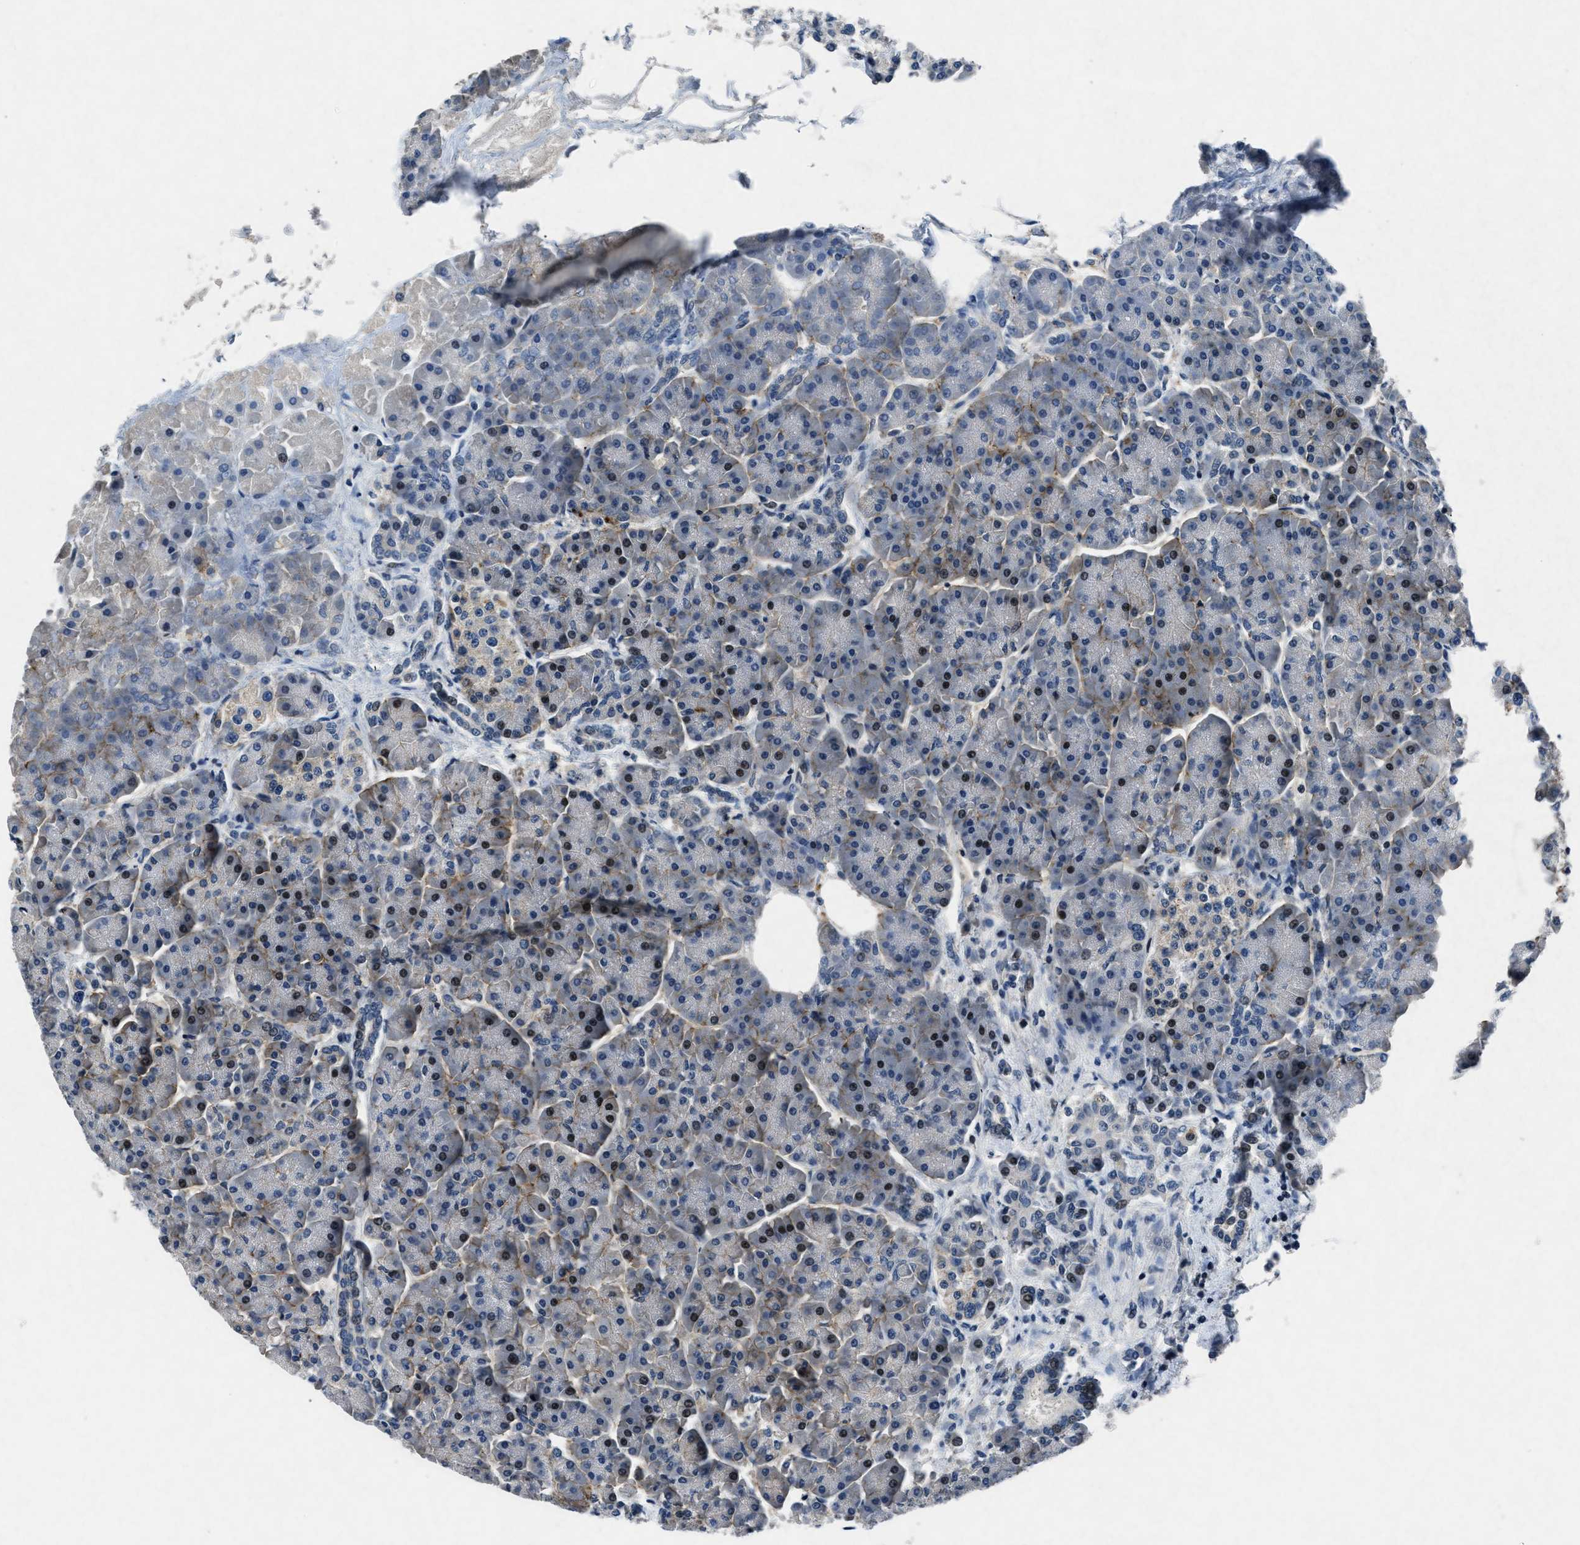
{"staining": {"intensity": "moderate", "quantity": "25%-75%", "location": "cytoplasmic/membranous,nuclear"}, "tissue": "pancreas", "cell_type": "Exocrine glandular cells", "image_type": "normal", "snomed": [{"axis": "morphology", "description": "Normal tissue, NOS"}, {"axis": "topography", "description": "Pancreas"}], "caption": "This photomicrograph displays immunohistochemistry (IHC) staining of unremarkable human pancreas, with medium moderate cytoplasmic/membranous,nuclear positivity in approximately 25%-75% of exocrine glandular cells.", "gene": "PHLDA1", "patient": {"sex": "female", "age": 70}}